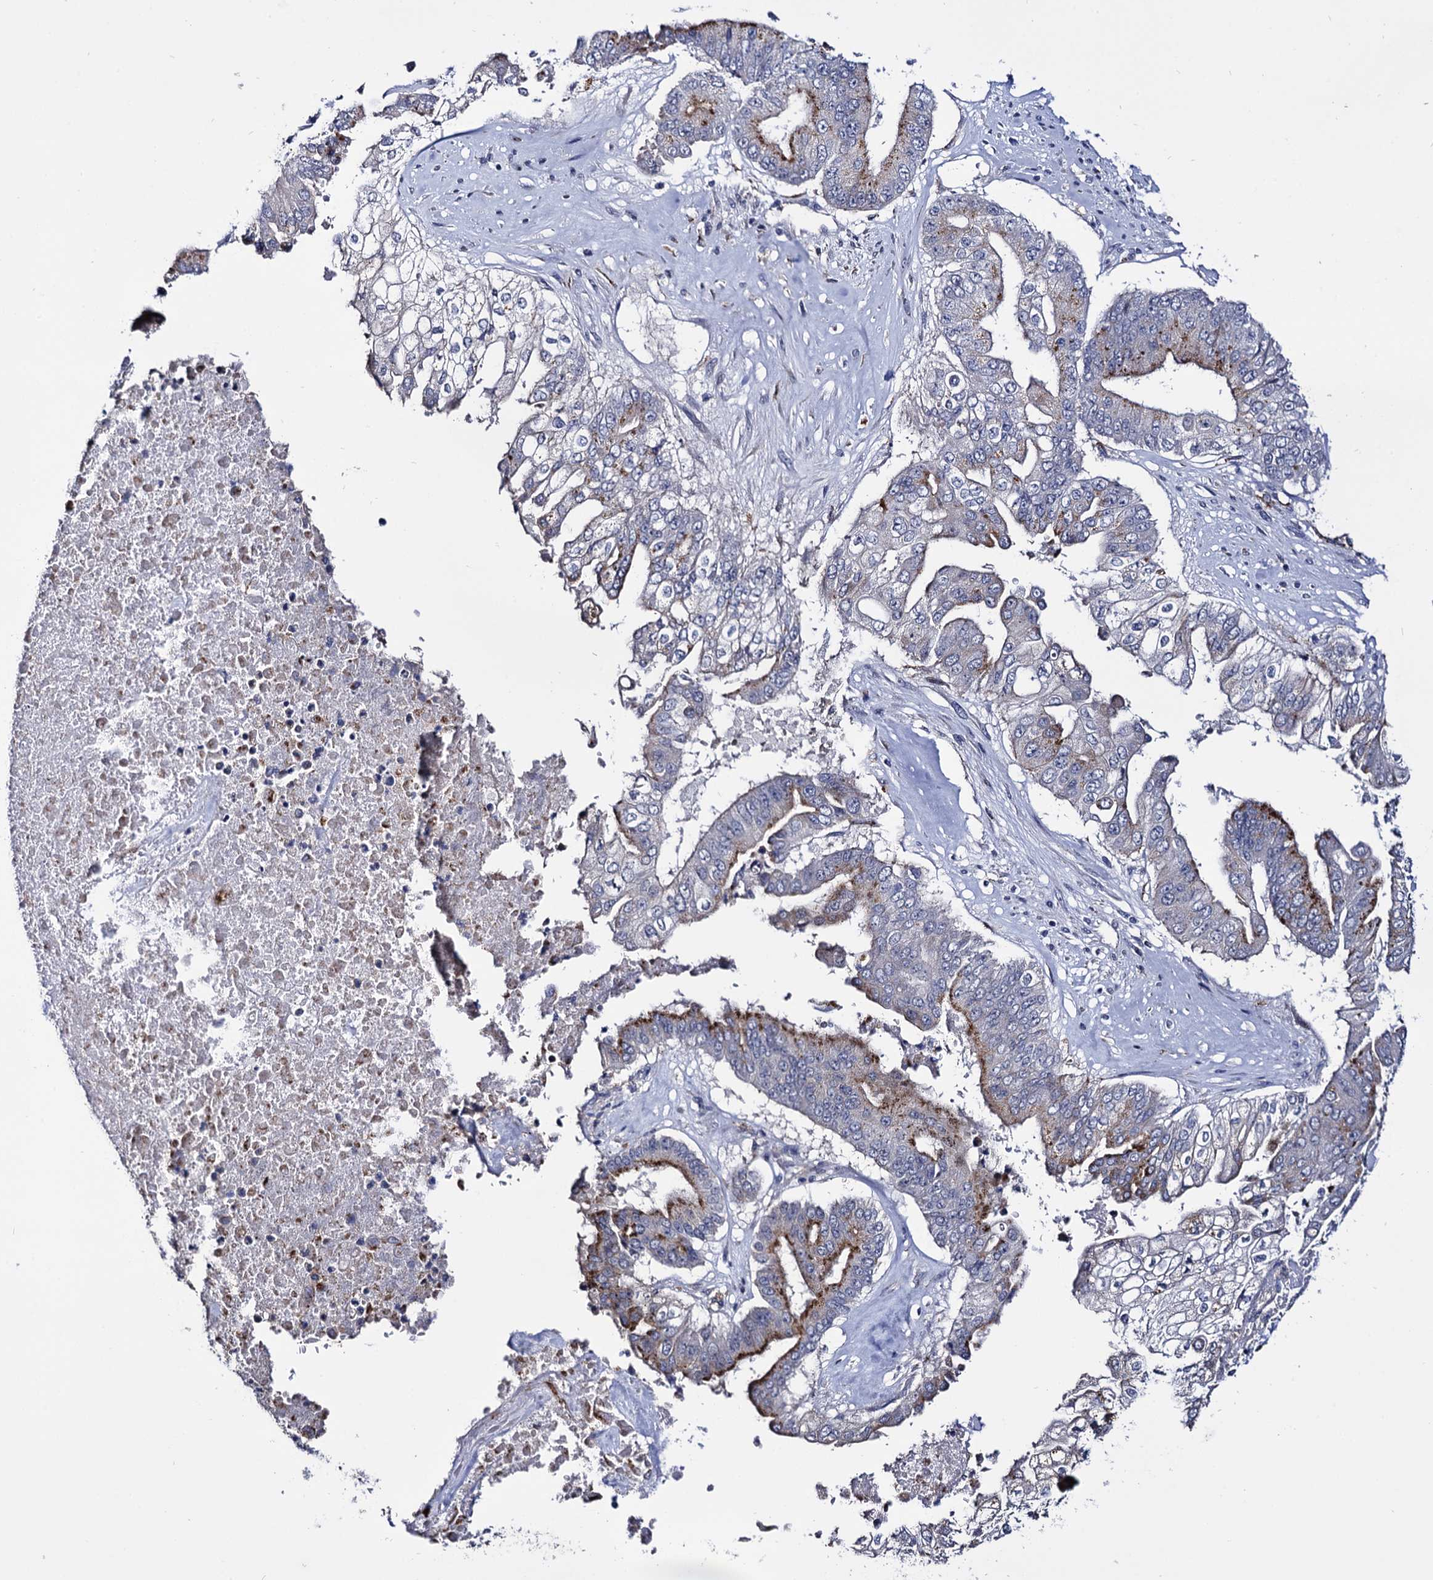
{"staining": {"intensity": "moderate", "quantity": "25%-75%", "location": "cytoplasmic/membranous"}, "tissue": "pancreatic cancer", "cell_type": "Tumor cells", "image_type": "cancer", "snomed": [{"axis": "morphology", "description": "Adenocarcinoma, NOS"}, {"axis": "topography", "description": "Pancreas"}], "caption": "The immunohistochemical stain shows moderate cytoplasmic/membranous expression in tumor cells of pancreatic adenocarcinoma tissue.", "gene": "MICAL2", "patient": {"sex": "female", "age": 77}}